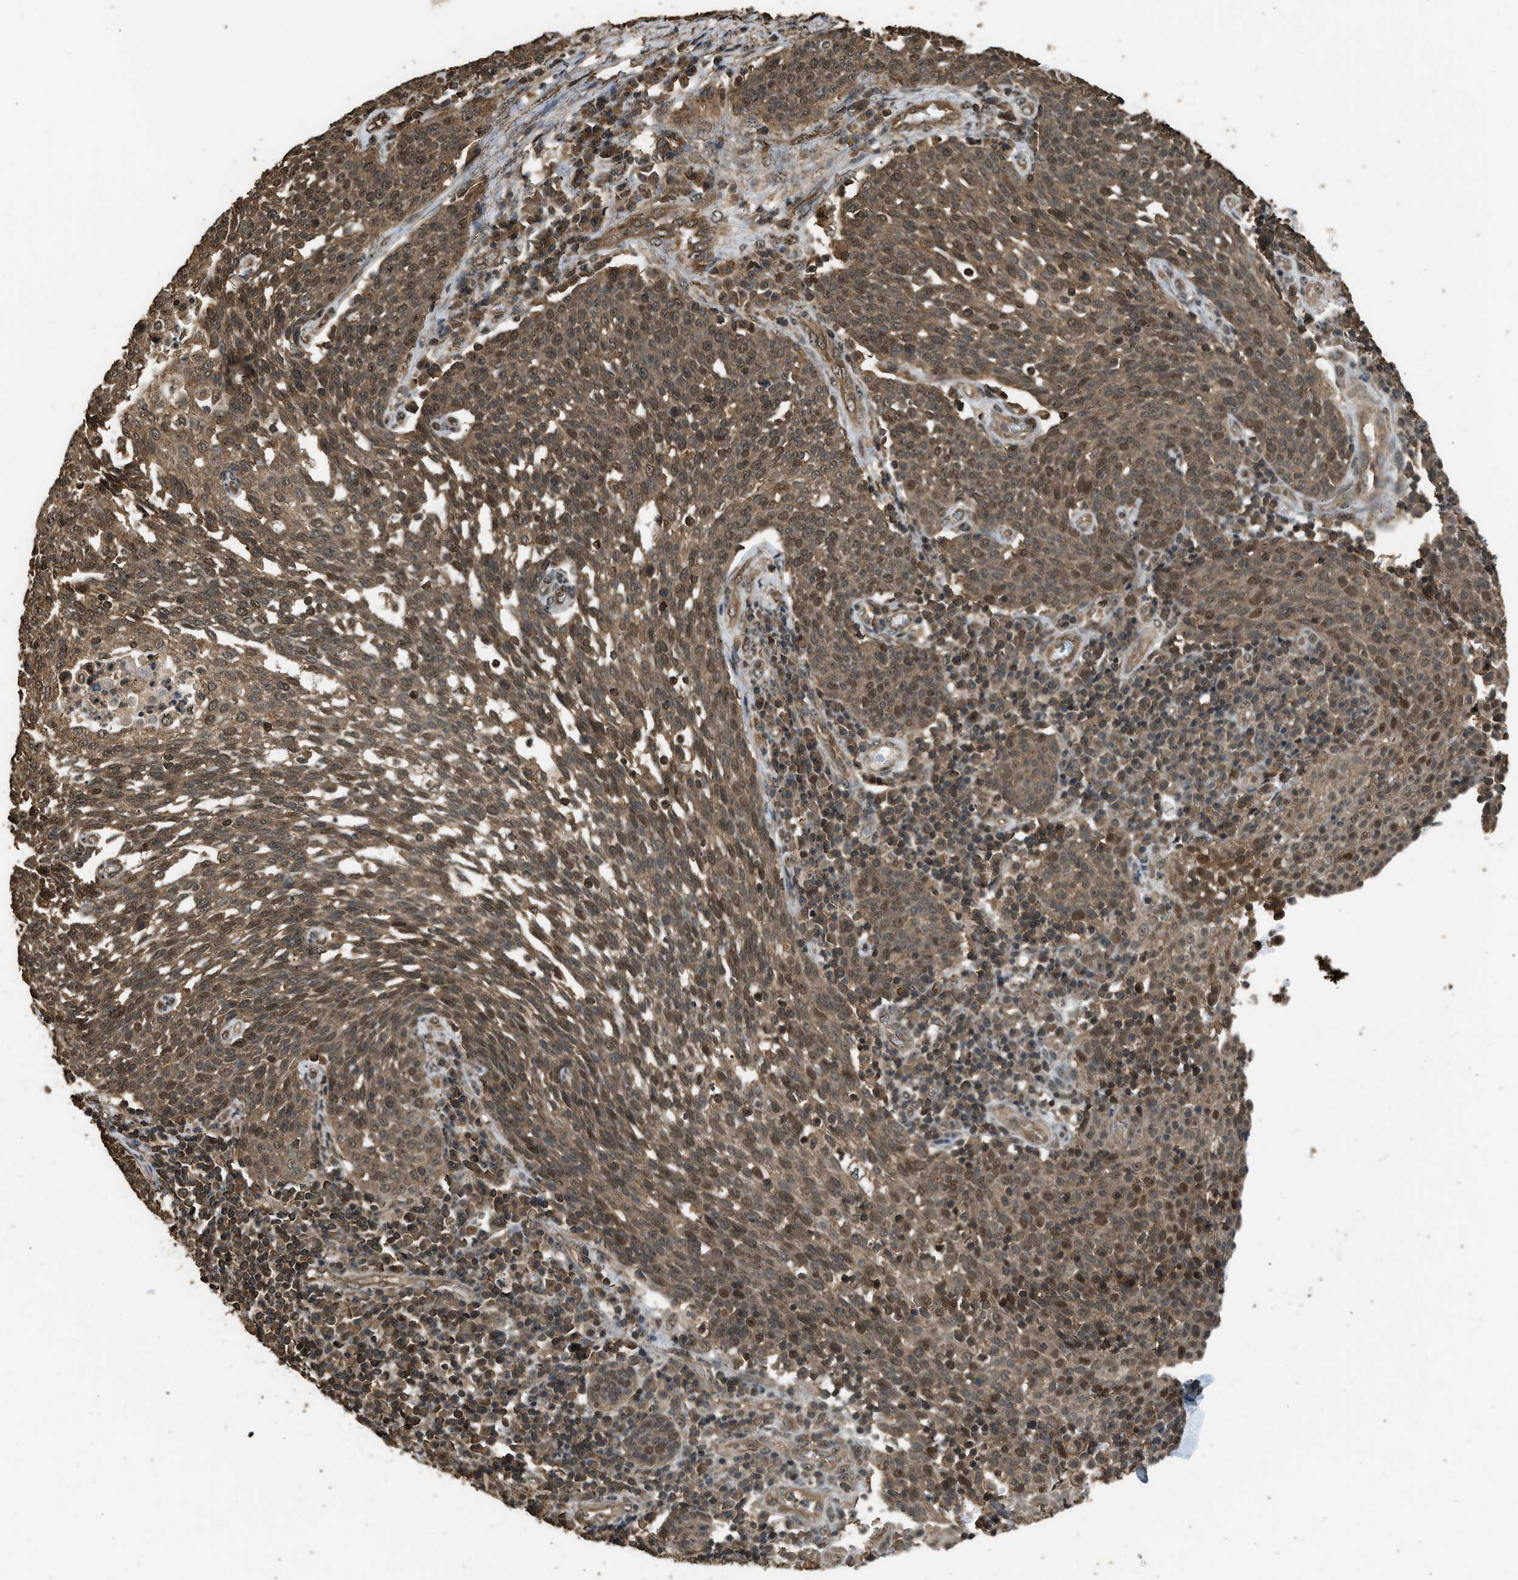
{"staining": {"intensity": "moderate", "quantity": ">75%", "location": "cytoplasmic/membranous,nuclear"}, "tissue": "cervical cancer", "cell_type": "Tumor cells", "image_type": "cancer", "snomed": [{"axis": "morphology", "description": "Squamous cell carcinoma, NOS"}, {"axis": "topography", "description": "Cervix"}], "caption": "Moderate cytoplasmic/membranous and nuclear protein expression is identified in about >75% of tumor cells in squamous cell carcinoma (cervical).", "gene": "MYBL2", "patient": {"sex": "female", "age": 34}}